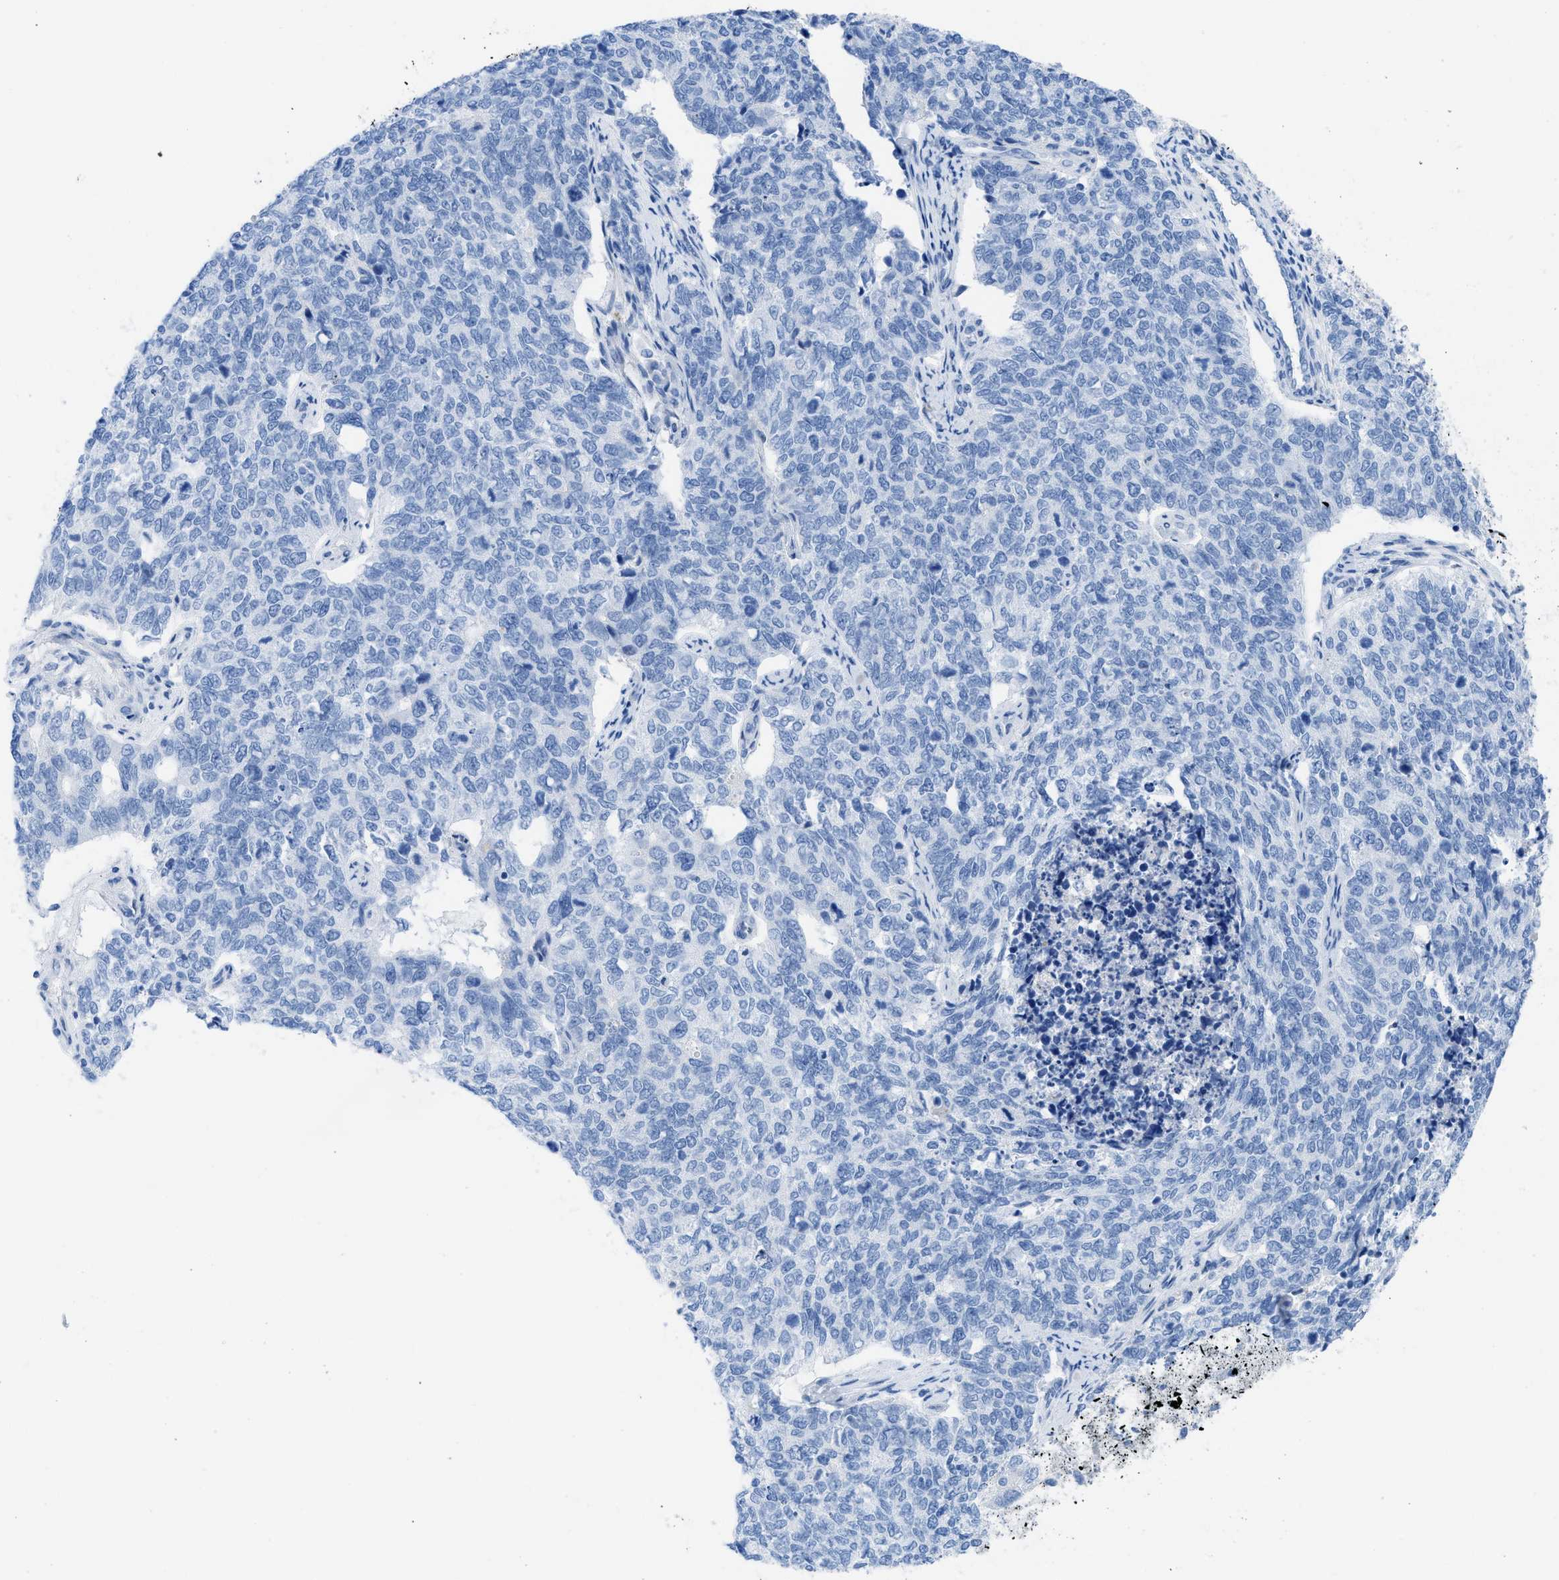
{"staining": {"intensity": "negative", "quantity": "none", "location": "none"}, "tissue": "cervical cancer", "cell_type": "Tumor cells", "image_type": "cancer", "snomed": [{"axis": "morphology", "description": "Squamous cell carcinoma, NOS"}, {"axis": "topography", "description": "Cervix"}], "caption": "Tumor cells show no significant protein positivity in cervical cancer.", "gene": "TCL1A", "patient": {"sex": "female", "age": 63}}